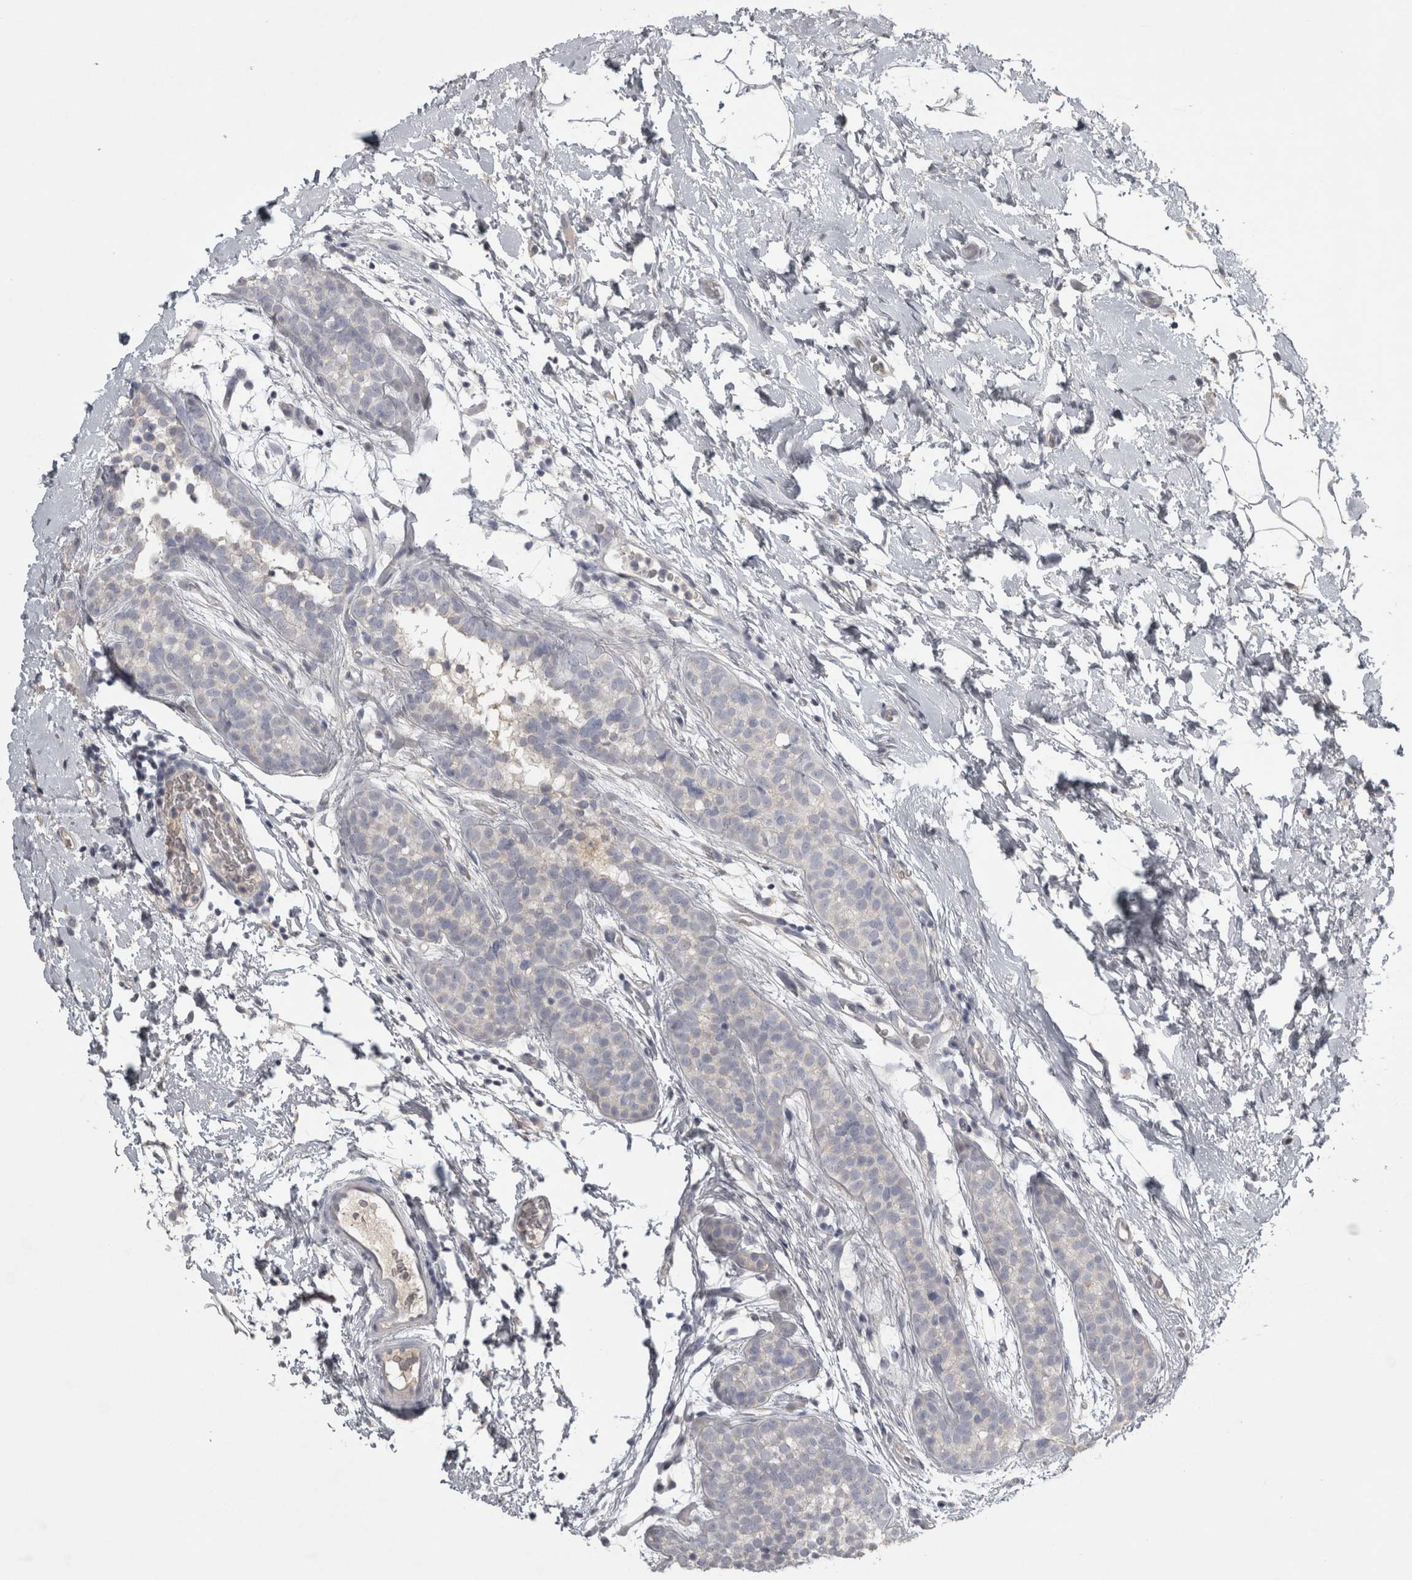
{"staining": {"intensity": "negative", "quantity": "none", "location": "none"}, "tissue": "breast cancer", "cell_type": "Tumor cells", "image_type": "cancer", "snomed": [{"axis": "morphology", "description": "Lobular carcinoma"}, {"axis": "topography", "description": "Breast"}], "caption": "Tumor cells show no significant protein positivity in breast cancer (lobular carcinoma).", "gene": "ENPP7", "patient": {"sex": "female", "age": 50}}